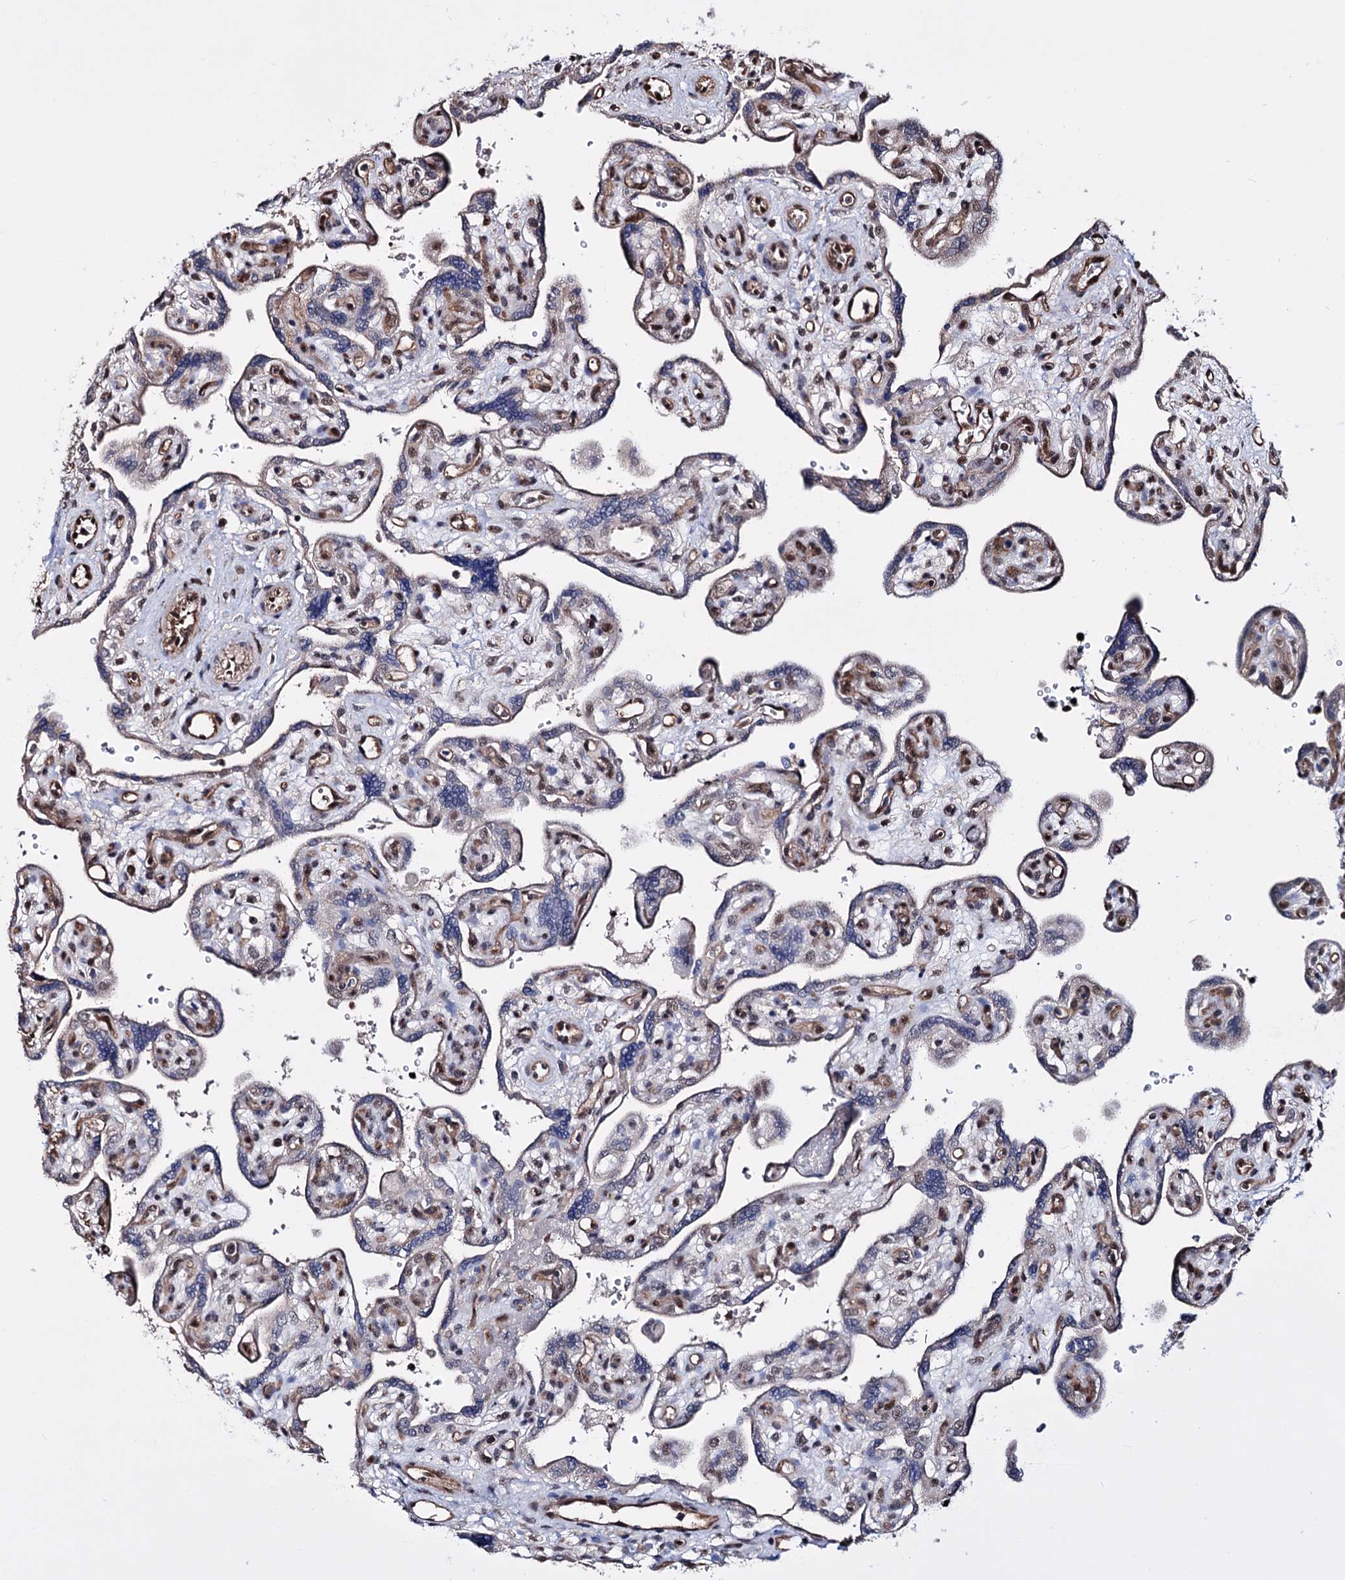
{"staining": {"intensity": "moderate", "quantity": "25%-75%", "location": "nuclear"}, "tissue": "placenta", "cell_type": "Trophoblastic cells", "image_type": "normal", "snomed": [{"axis": "morphology", "description": "Normal tissue, NOS"}, {"axis": "topography", "description": "Placenta"}], "caption": "Trophoblastic cells show medium levels of moderate nuclear positivity in about 25%-75% of cells in unremarkable human placenta.", "gene": "CHMP7", "patient": {"sex": "female", "age": 39}}